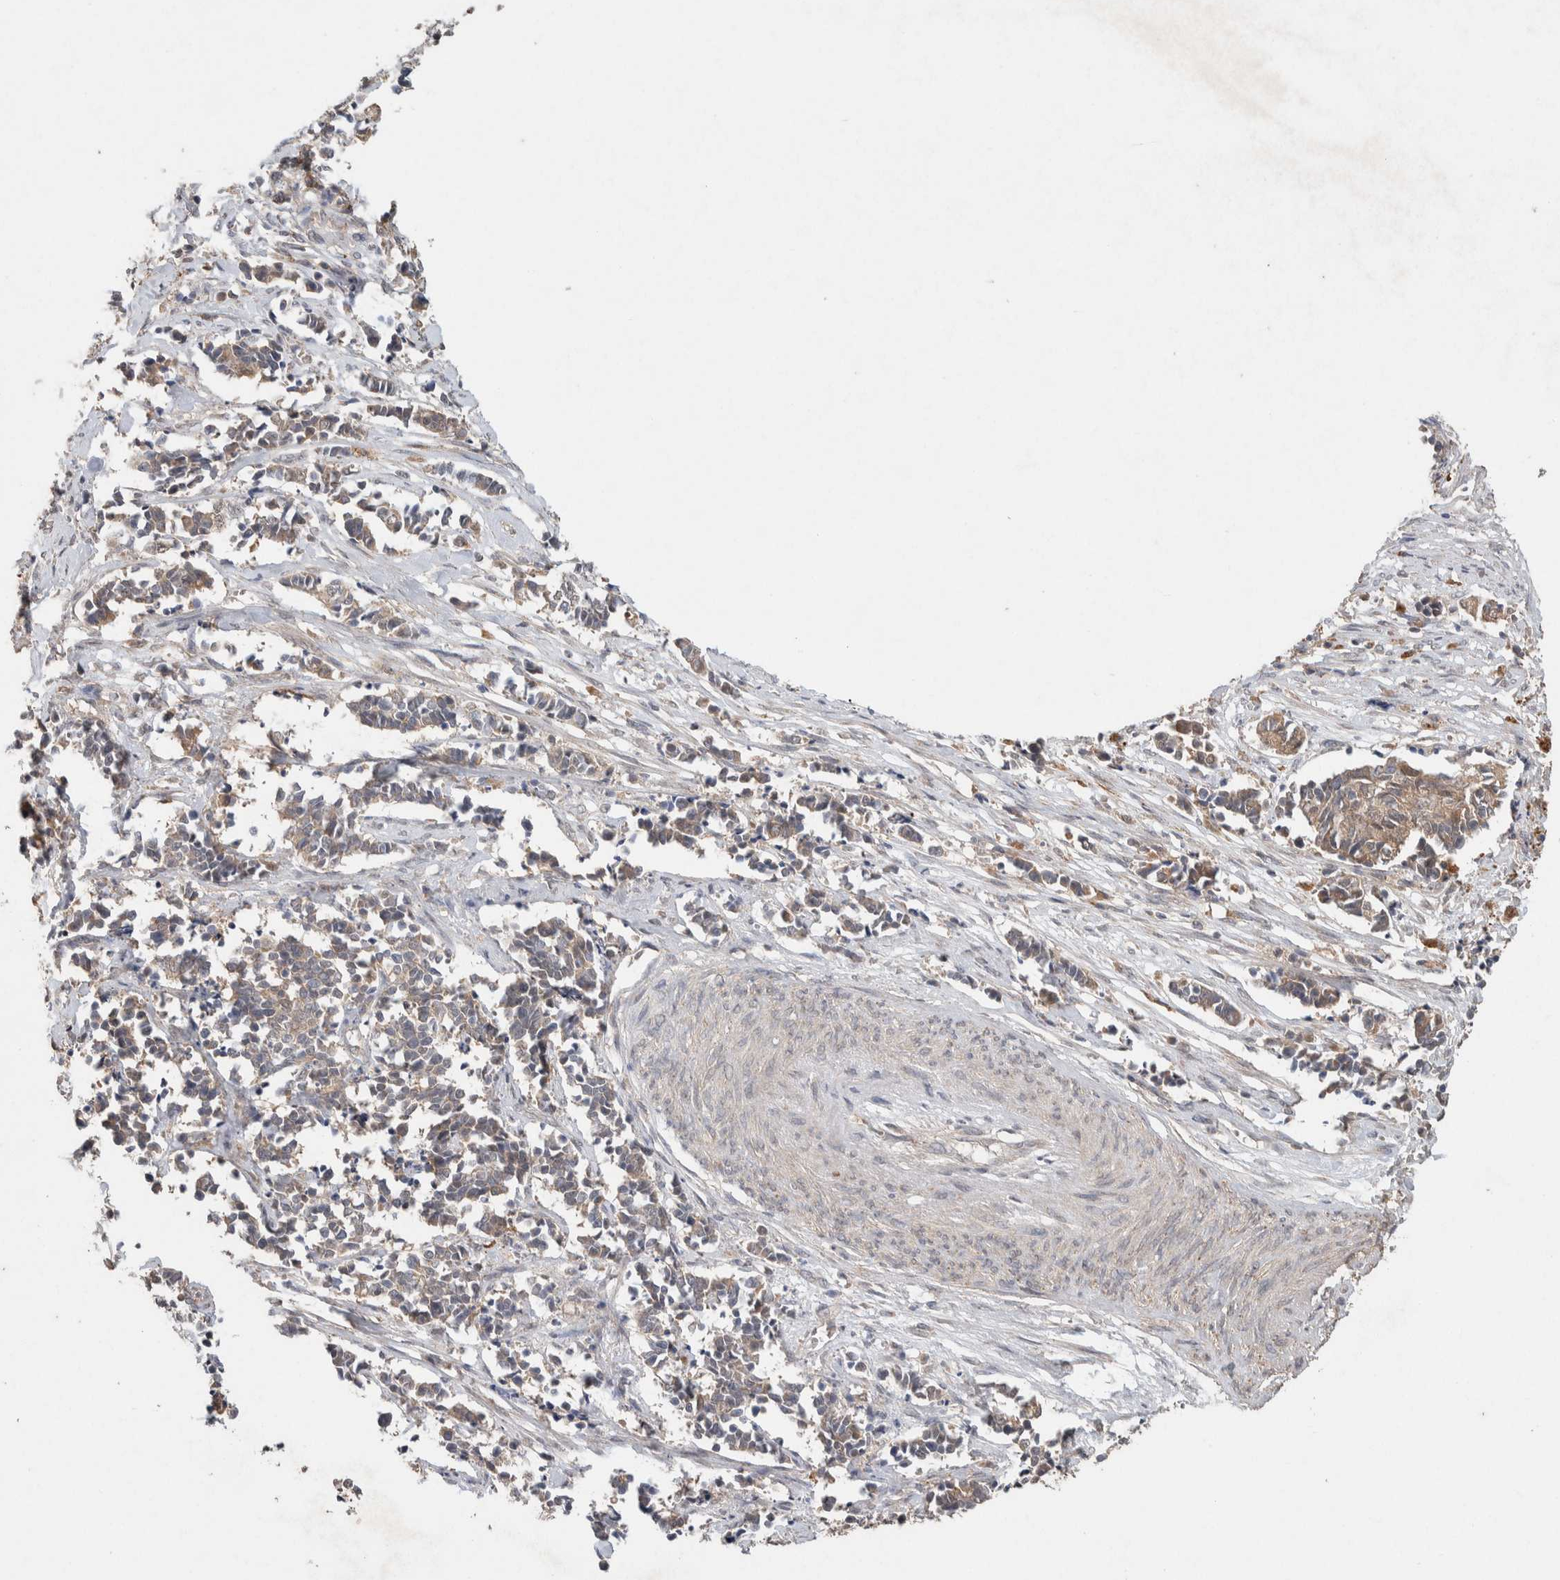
{"staining": {"intensity": "weak", "quantity": ">75%", "location": "cytoplasmic/membranous"}, "tissue": "cervical cancer", "cell_type": "Tumor cells", "image_type": "cancer", "snomed": [{"axis": "morphology", "description": "Normal tissue, NOS"}, {"axis": "morphology", "description": "Squamous cell carcinoma, NOS"}, {"axis": "topography", "description": "Cervix"}], "caption": "Tumor cells show weak cytoplasmic/membranous expression in about >75% of cells in cervical cancer (squamous cell carcinoma).", "gene": "KCNJ5", "patient": {"sex": "female", "age": 35}}